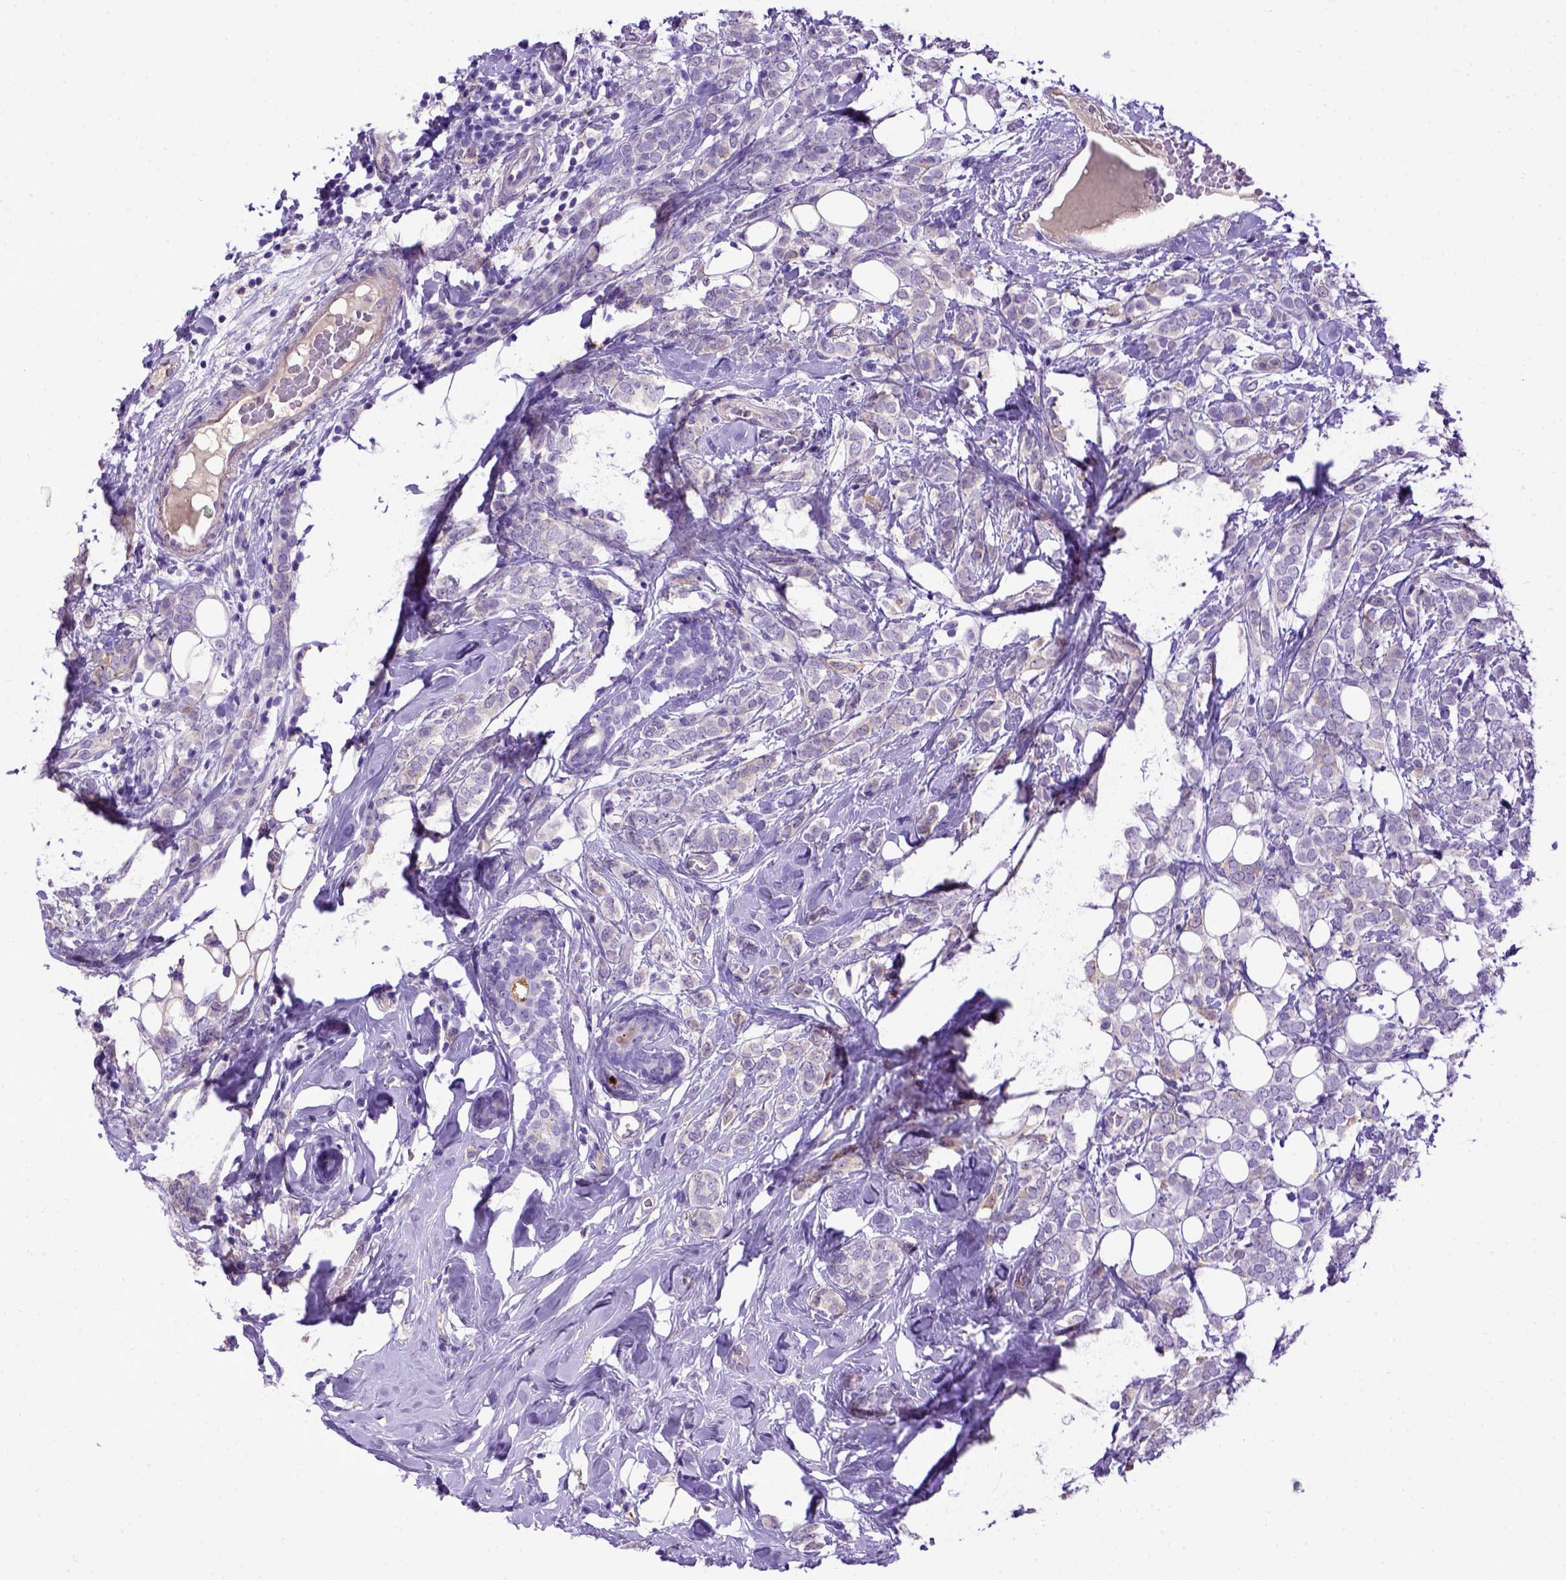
{"staining": {"intensity": "weak", "quantity": "<25%", "location": "cytoplasmic/membranous"}, "tissue": "breast cancer", "cell_type": "Tumor cells", "image_type": "cancer", "snomed": [{"axis": "morphology", "description": "Lobular carcinoma"}, {"axis": "topography", "description": "Breast"}], "caption": "Tumor cells show no significant protein expression in breast cancer. (Brightfield microscopy of DAB (3,3'-diaminobenzidine) immunohistochemistry at high magnification).", "gene": "ADAM12", "patient": {"sex": "female", "age": 49}}